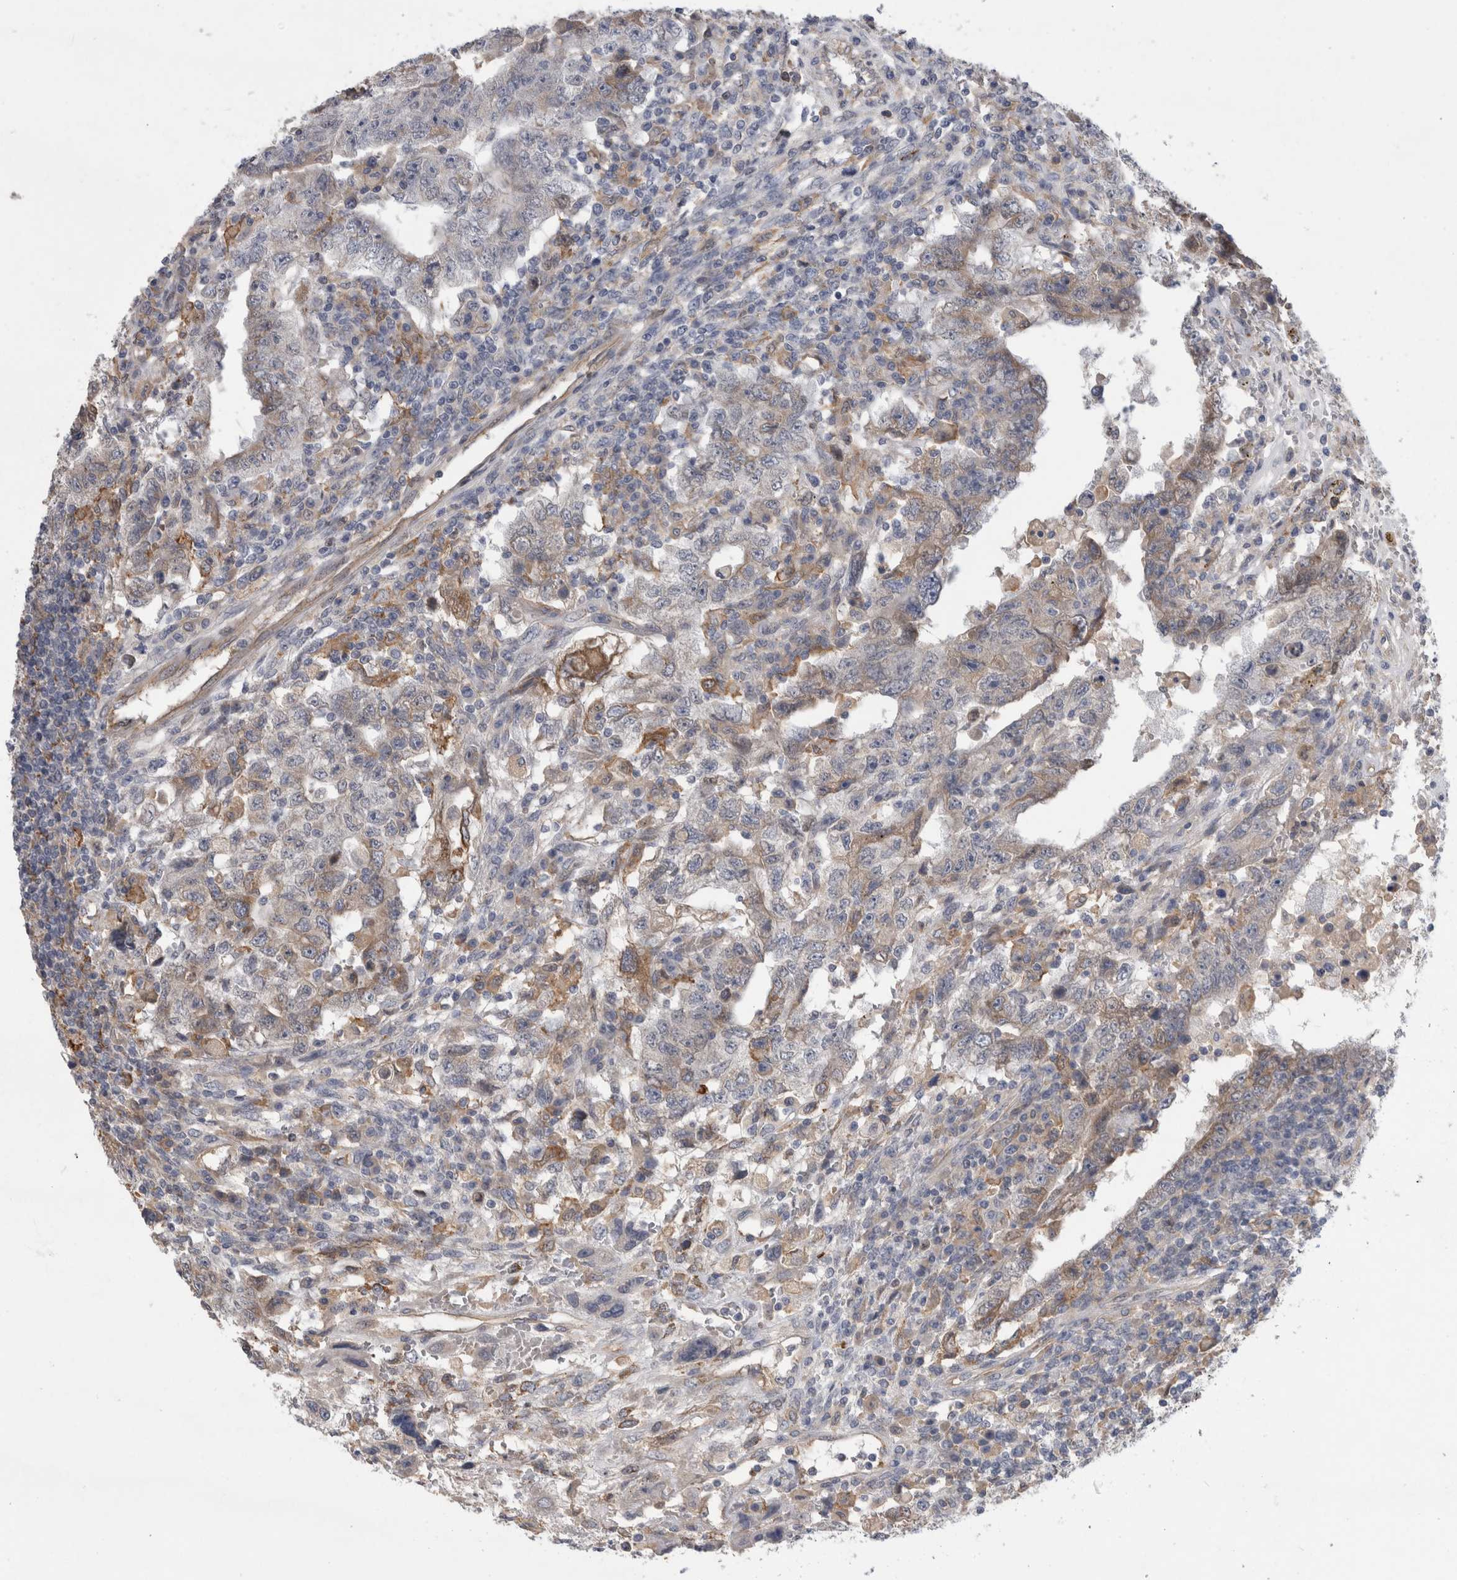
{"staining": {"intensity": "negative", "quantity": "none", "location": "none"}, "tissue": "testis cancer", "cell_type": "Tumor cells", "image_type": "cancer", "snomed": [{"axis": "morphology", "description": "Carcinoma, Embryonal, NOS"}, {"axis": "topography", "description": "Testis"}], "caption": "An immunohistochemistry micrograph of testis cancer is shown. There is no staining in tumor cells of testis cancer.", "gene": "ANKFY1", "patient": {"sex": "male", "age": 26}}